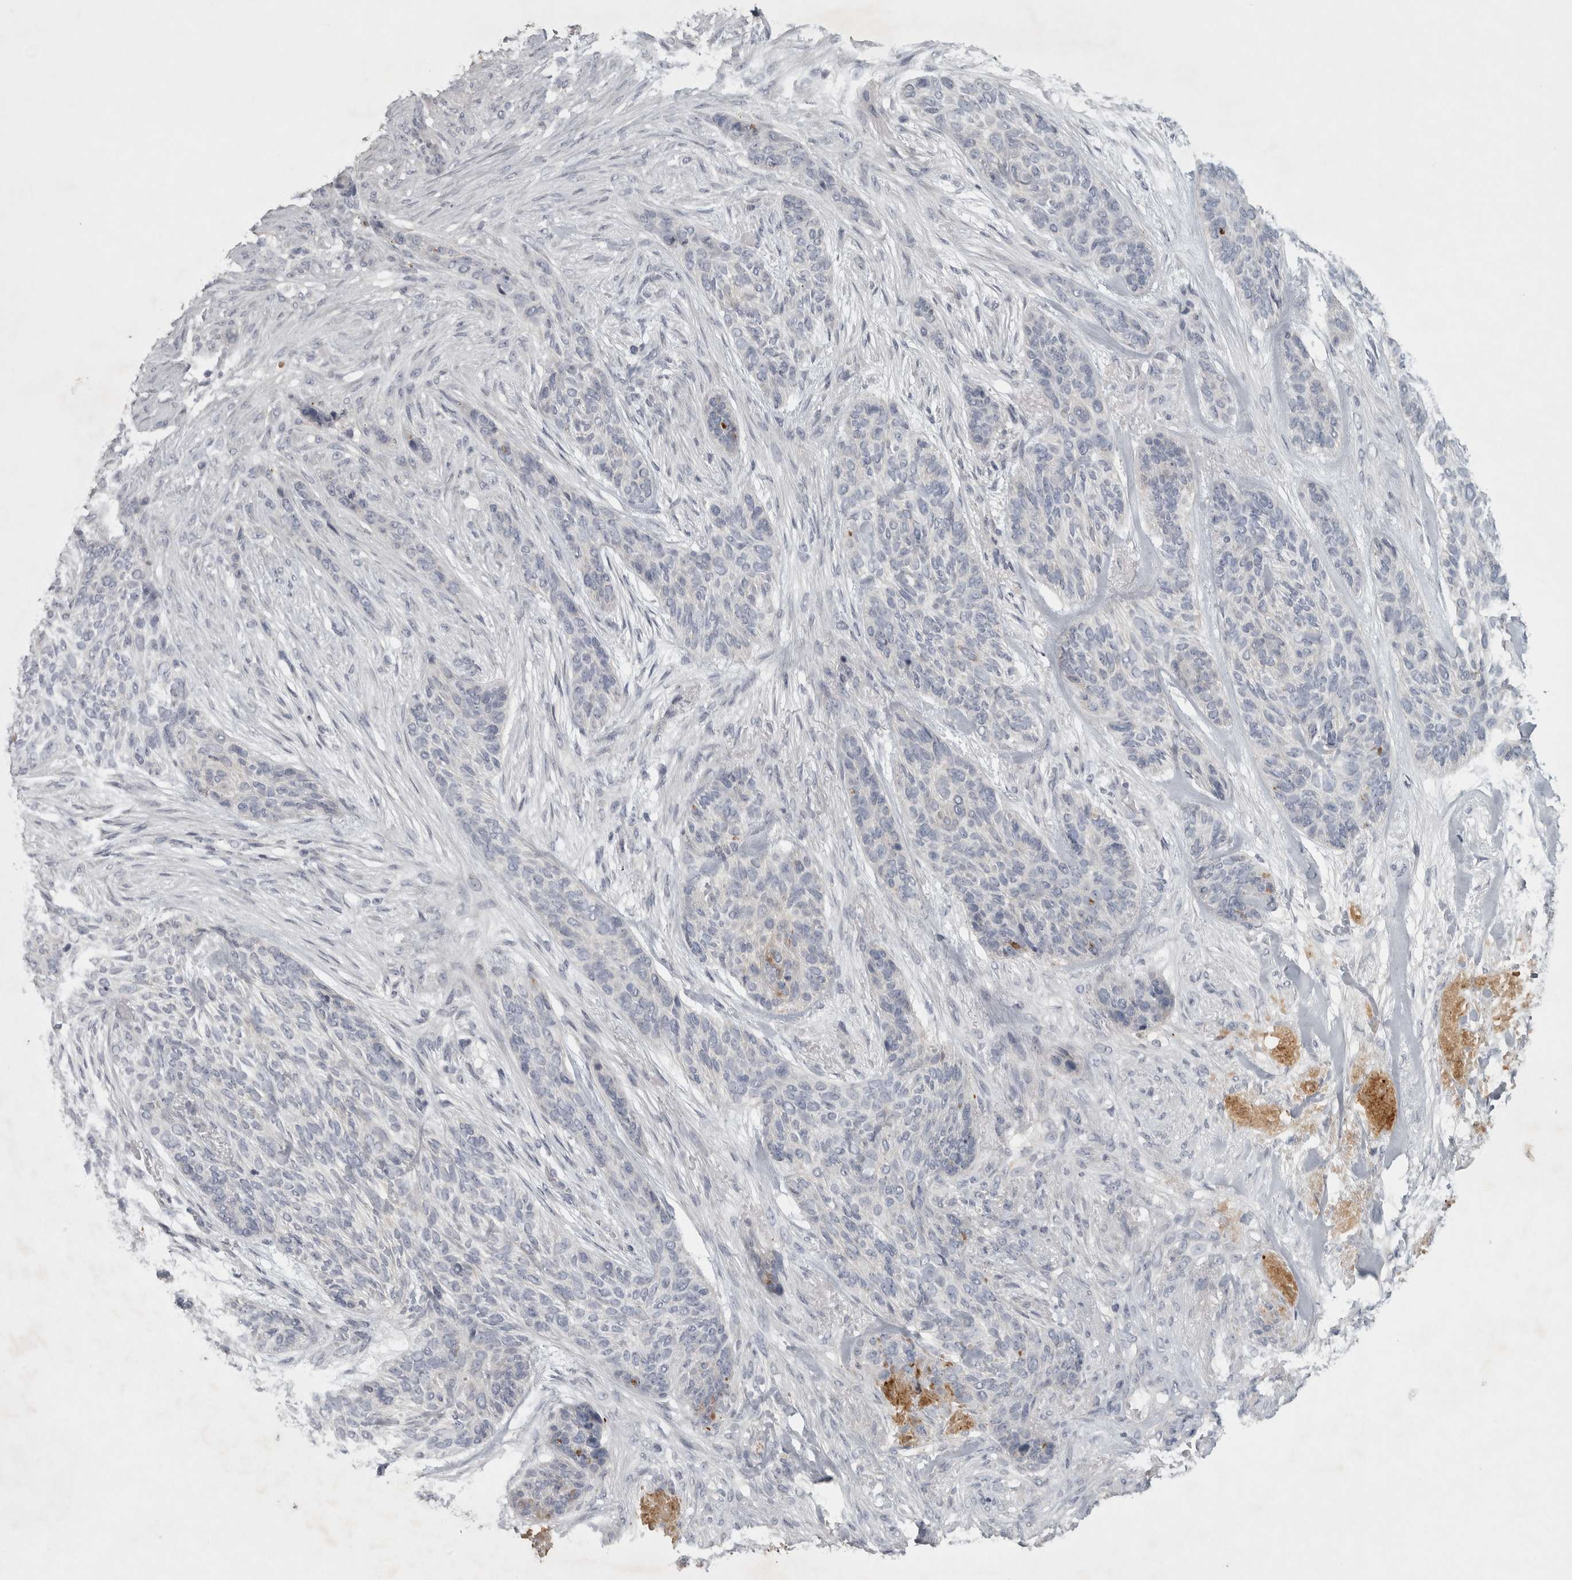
{"staining": {"intensity": "negative", "quantity": "none", "location": "none"}, "tissue": "skin cancer", "cell_type": "Tumor cells", "image_type": "cancer", "snomed": [{"axis": "morphology", "description": "Basal cell carcinoma"}, {"axis": "topography", "description": "Skin"}], "caption": "DAB immunohistochemical staining of human skin basal cell carcinoma reveals no significant expression in tumor cells. Nuclei are stained in blue.", "gene": "ENPP7", "patient": {"sex": "male", "age": 55}}